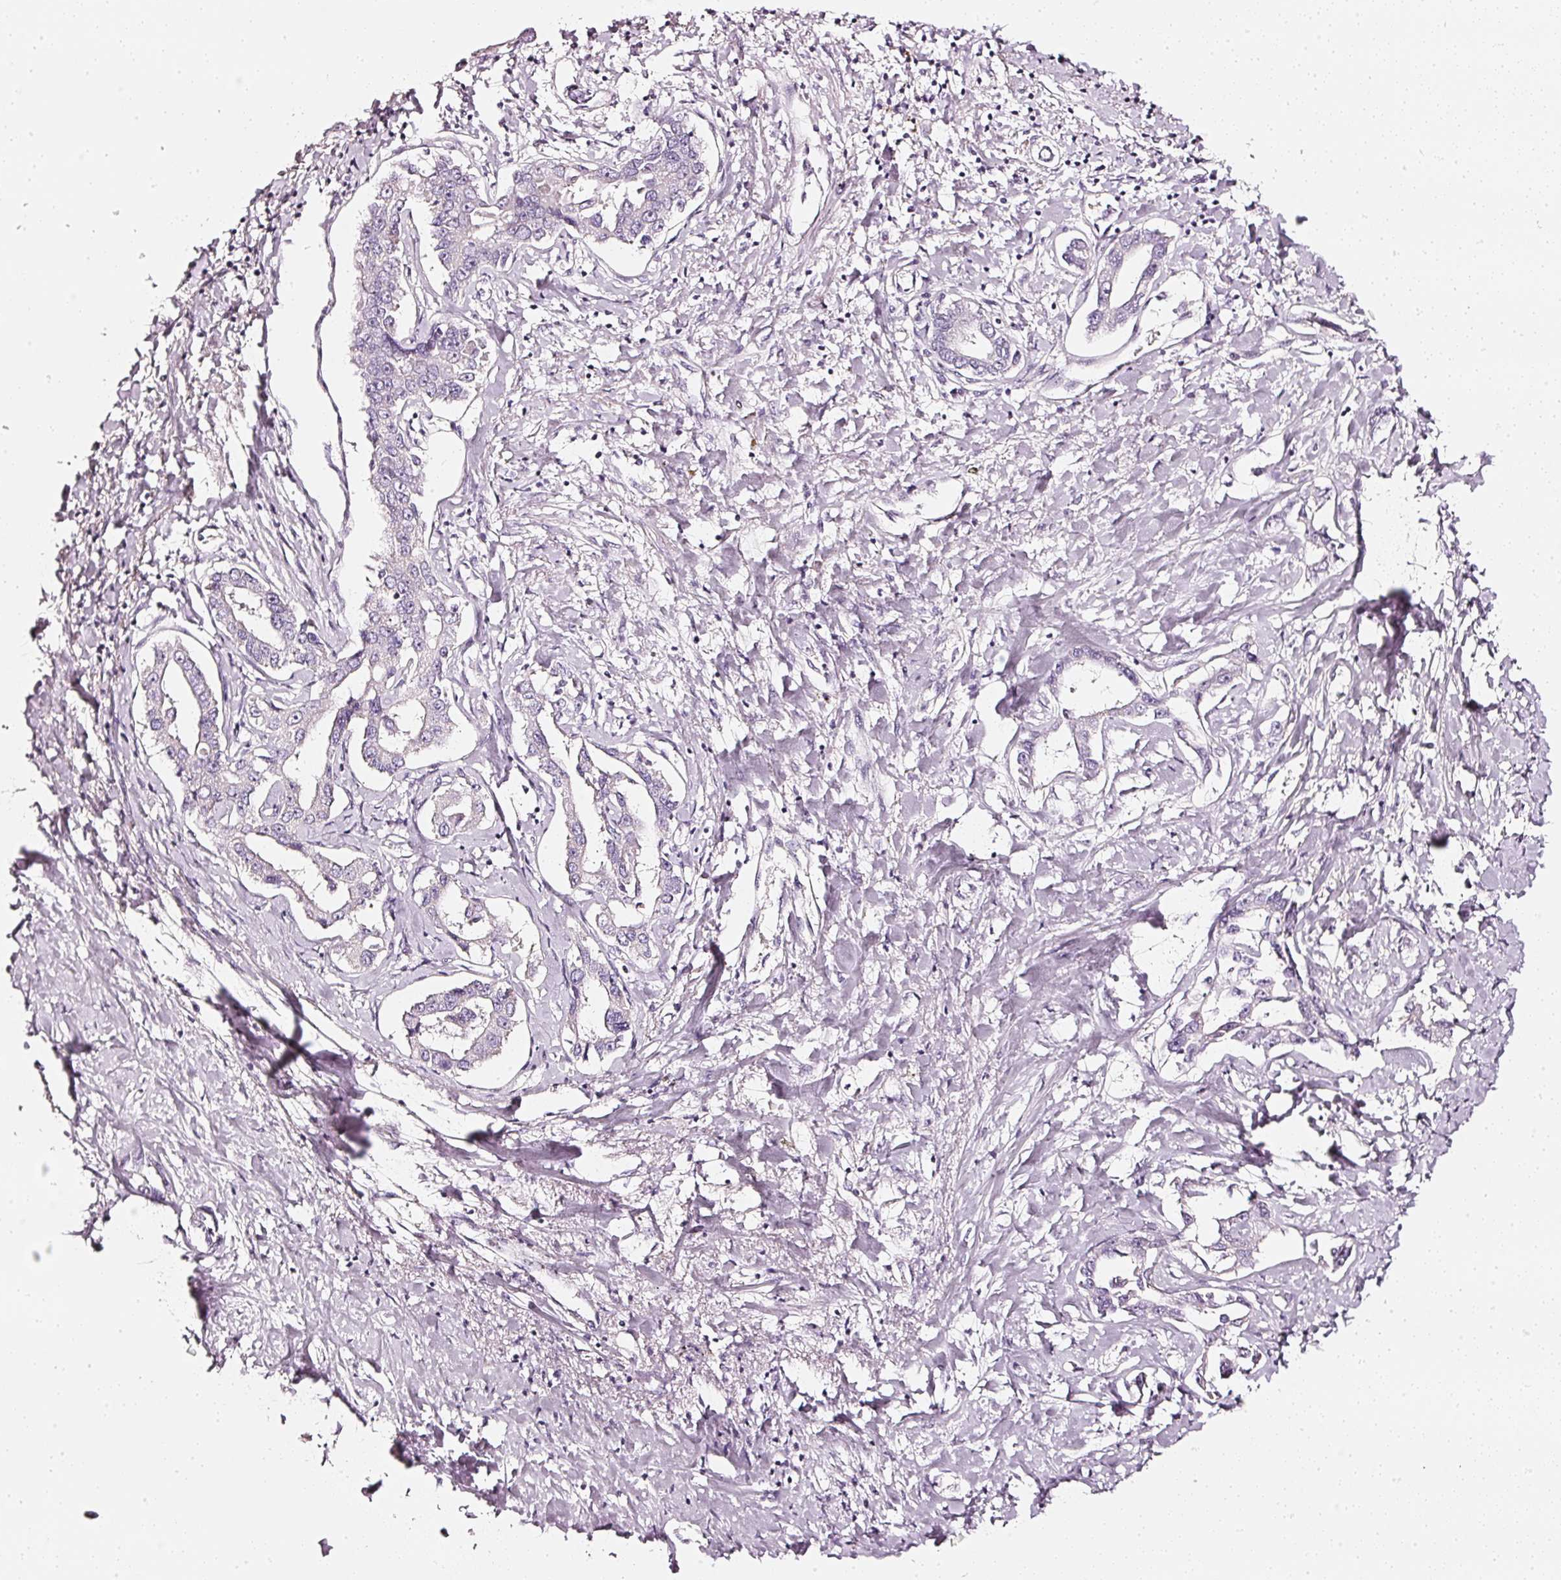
{"staining": {"intensity": "negative", "quantity": "none", "location": "none"}, "tissue": "liver cancer", "cell_type": "Tumor cells", "image_type": "cancer", "snomed": [{"axis": "morphology", "description": "Cholangiocarcinoma"}, {"axis": "topography", "description": "Liver"}], "caption": "An image of cholangiocarcinoma (liver) stained for a protein displays no brown staining in tumor cells.", "gene": "CNP", "patient": {"sex": "male", "age": 59}}